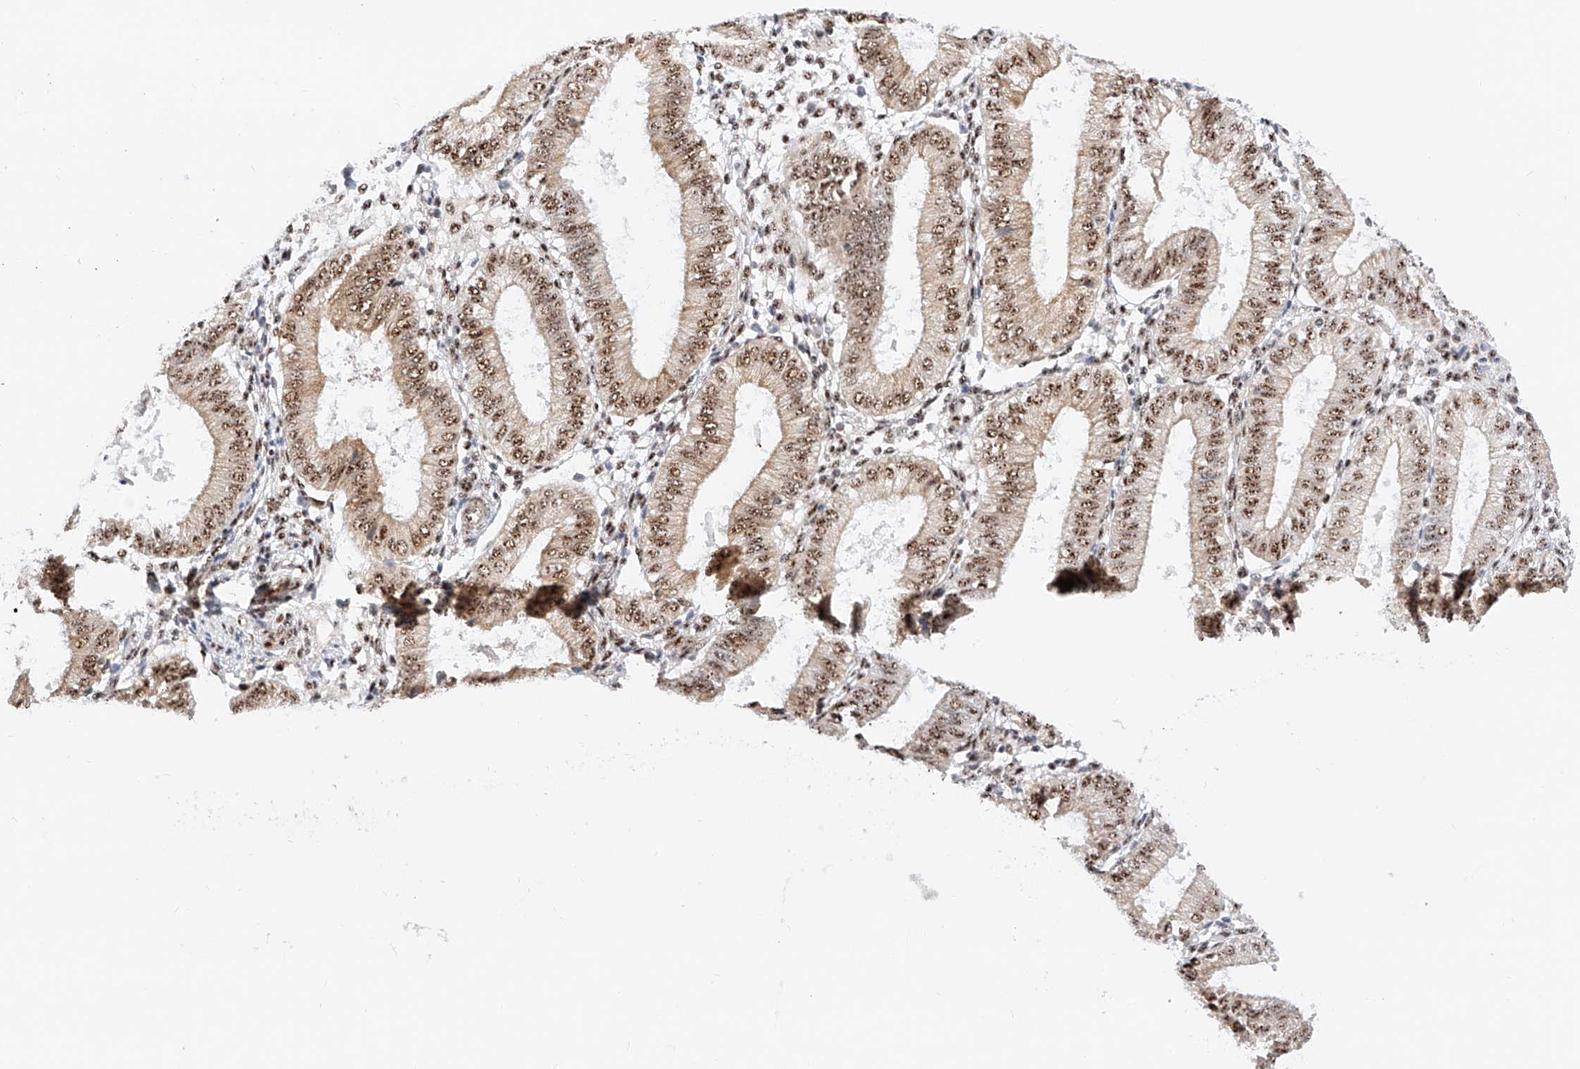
{"staining": {"intensity": "moderate", "quantity": "25%-75%", "location": "nuclear"}, "tissue": "endometrium", "cell_type": "Cells in endometrial stroma", "image_type": "normal", "snomed": [{"axis": "morphology", "description": "Normal tissue, NOS"}, {"axis": "topography", "description": "Endometrium"}], "caption": "Brown immunohistochemical staining in unremarkable endometrium shows moderate nuclear expression in about 25%-75% of cells in endometrial stroma.", "gene": "ATXN7L2", "patient": {"sex": "female", "age": 39}}